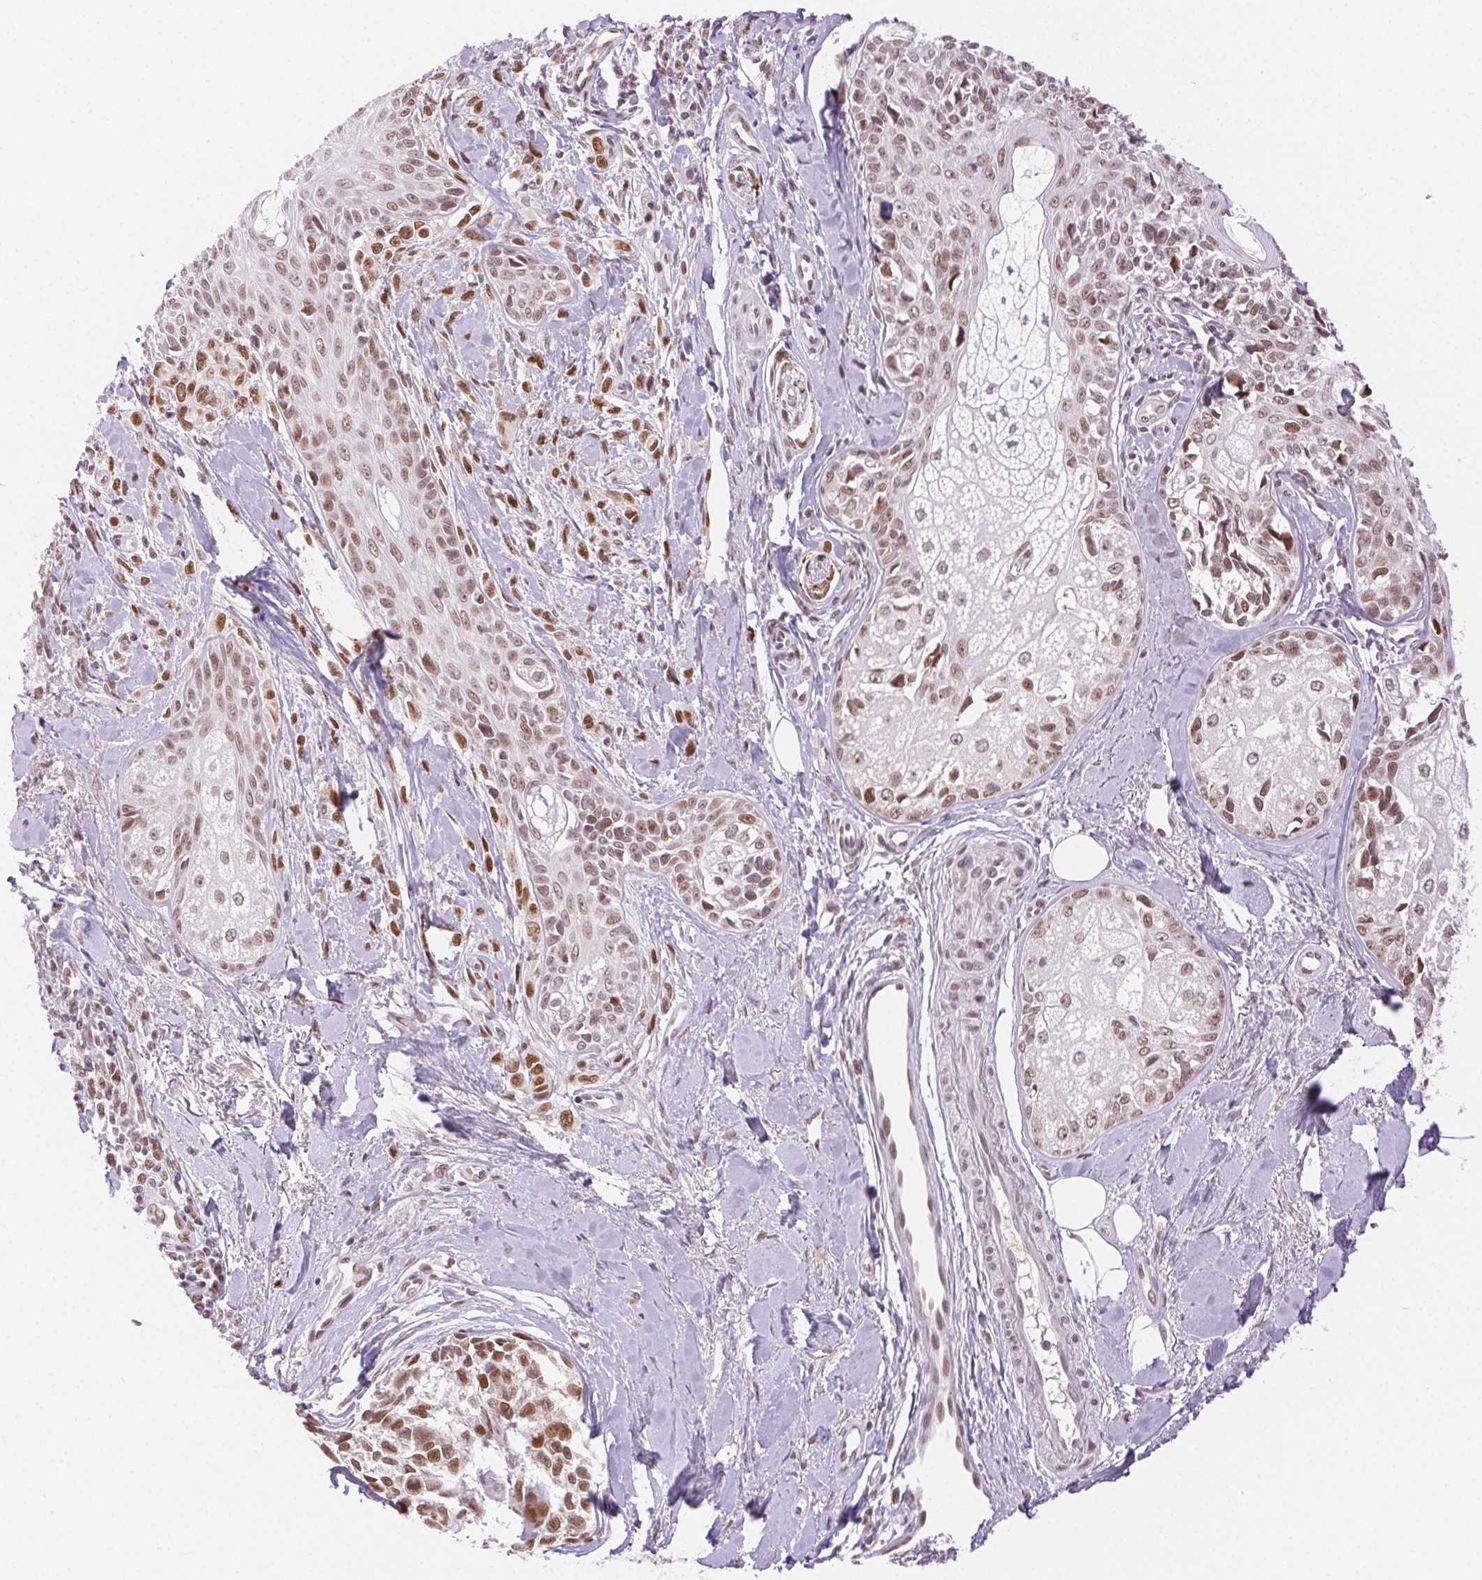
{"staining": {"intensity": "moderate", "quantity": ">75%", "location": "nuclear"}, "tissue": "melanoma", "cell_type": "Tumor cells", "image_type": "cancer", "snomed": [{"axis": "morphology", "description": "Malignant melanoma, NOS"}, {"axis": "topography", "description": "Skin"}], "caption": "Melanoma was stained to show a protein in brown. There is medium levels of moderate nuclear staining in about >75% of tumor cells. (Stains: DAB in brown, nuclei in blue, Microscopy: brightfield microscopy at high magnification).", "gene": "H2AZ2", "patient": {"sex": "female", "age": 86}}